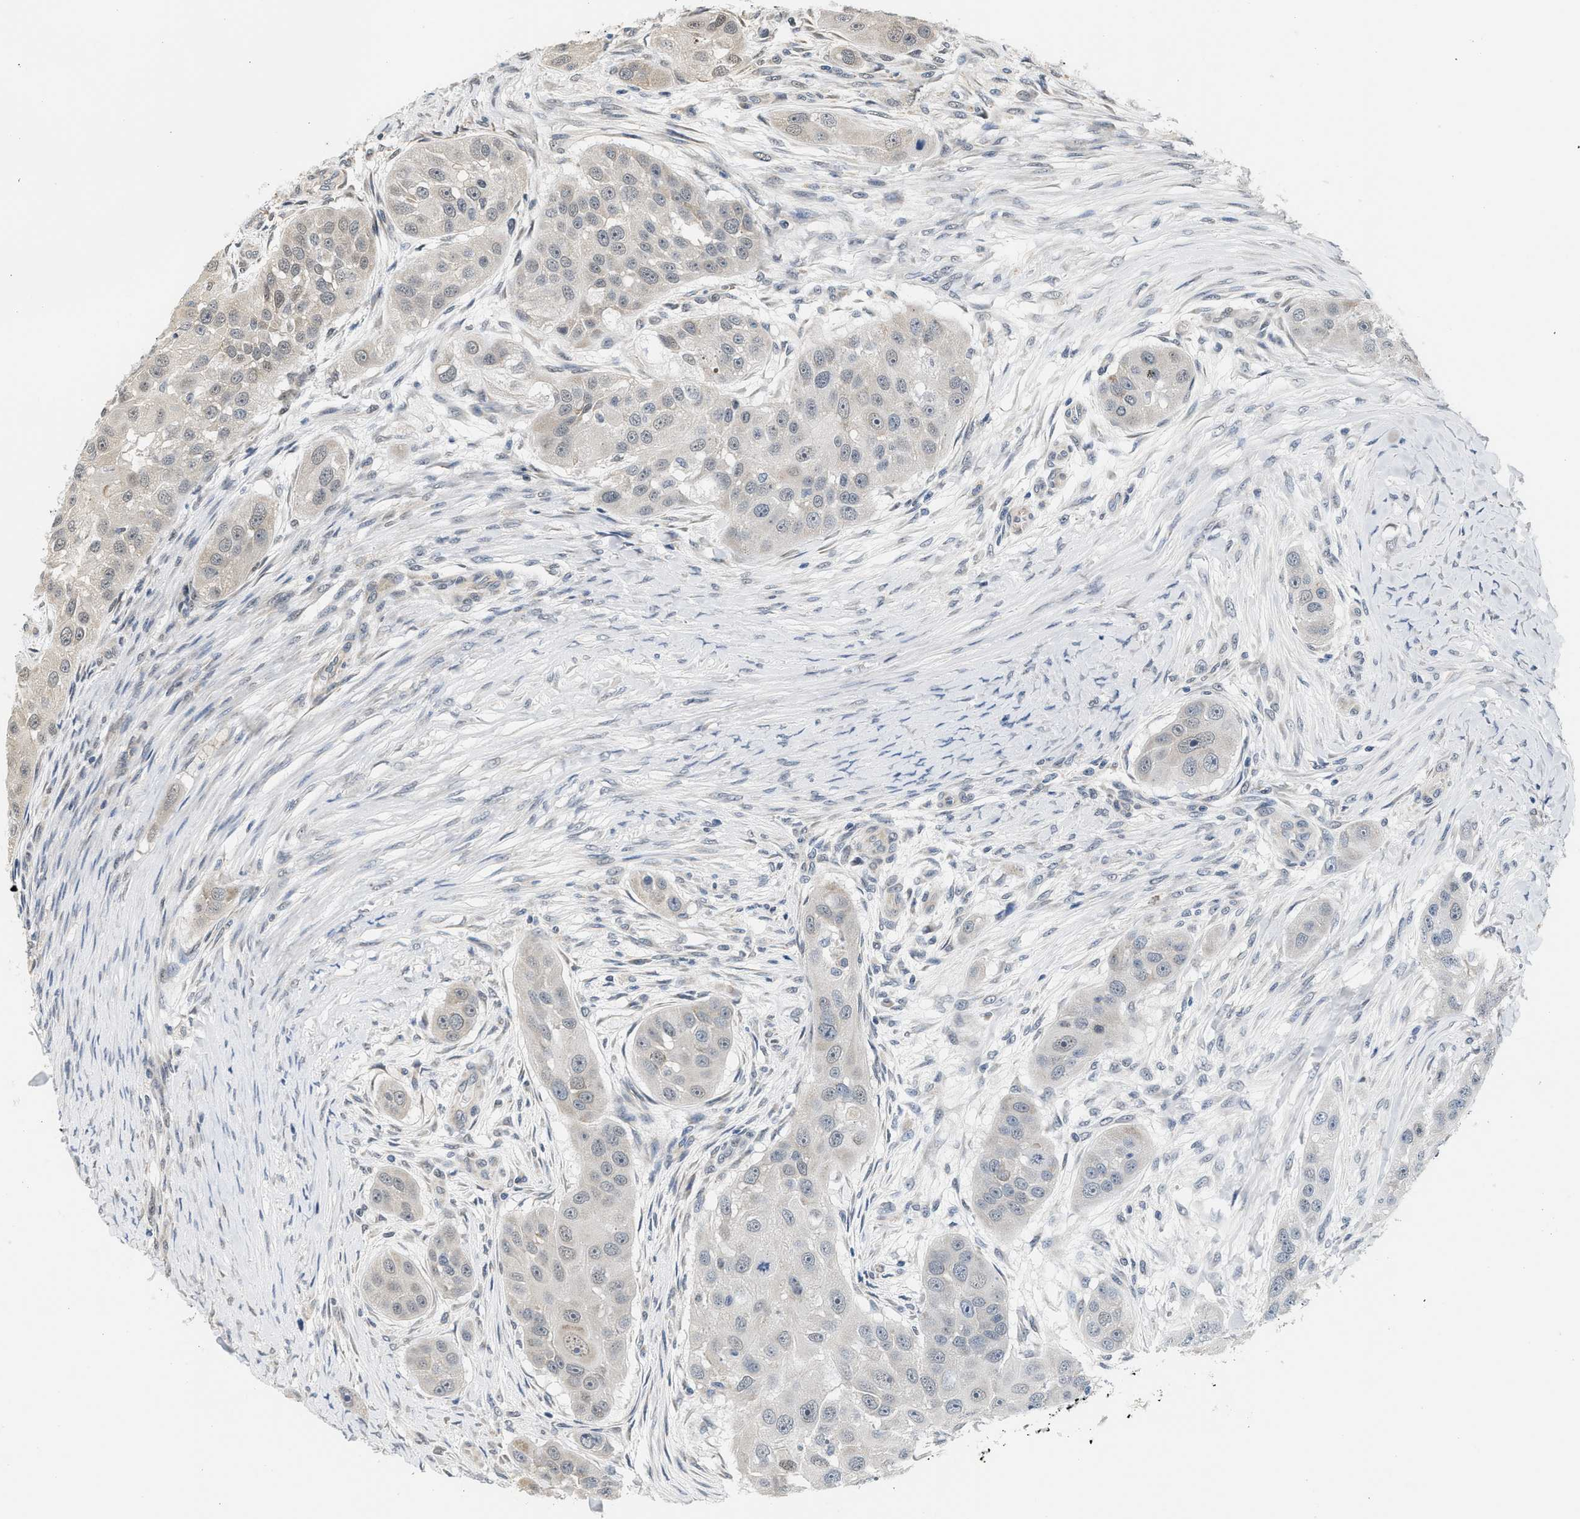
{"staining": {"intensity": "negative", "quantity": "none", "location": "none"}, "tissue": "head and neck cancer", "cell_type": "Tumor cells", "image_type": "cancer", "snomed": [{"axis": "morphology", "description": "Normal tissue, NOS"}, {"axis": "morphology", "description": "Squamous cell carcinoma, NOS"}, {"axis": "topography", "description": "Skeletal muscle"}, {"axis": "topography", "description": "Head-Neck"}], "caption": "A micrograph of human head and neck squamous cell carcinoma is negative for staining in tumor cells.", "gene": "GIGYF1", "patient": {"sex": "male", "age": 51}}